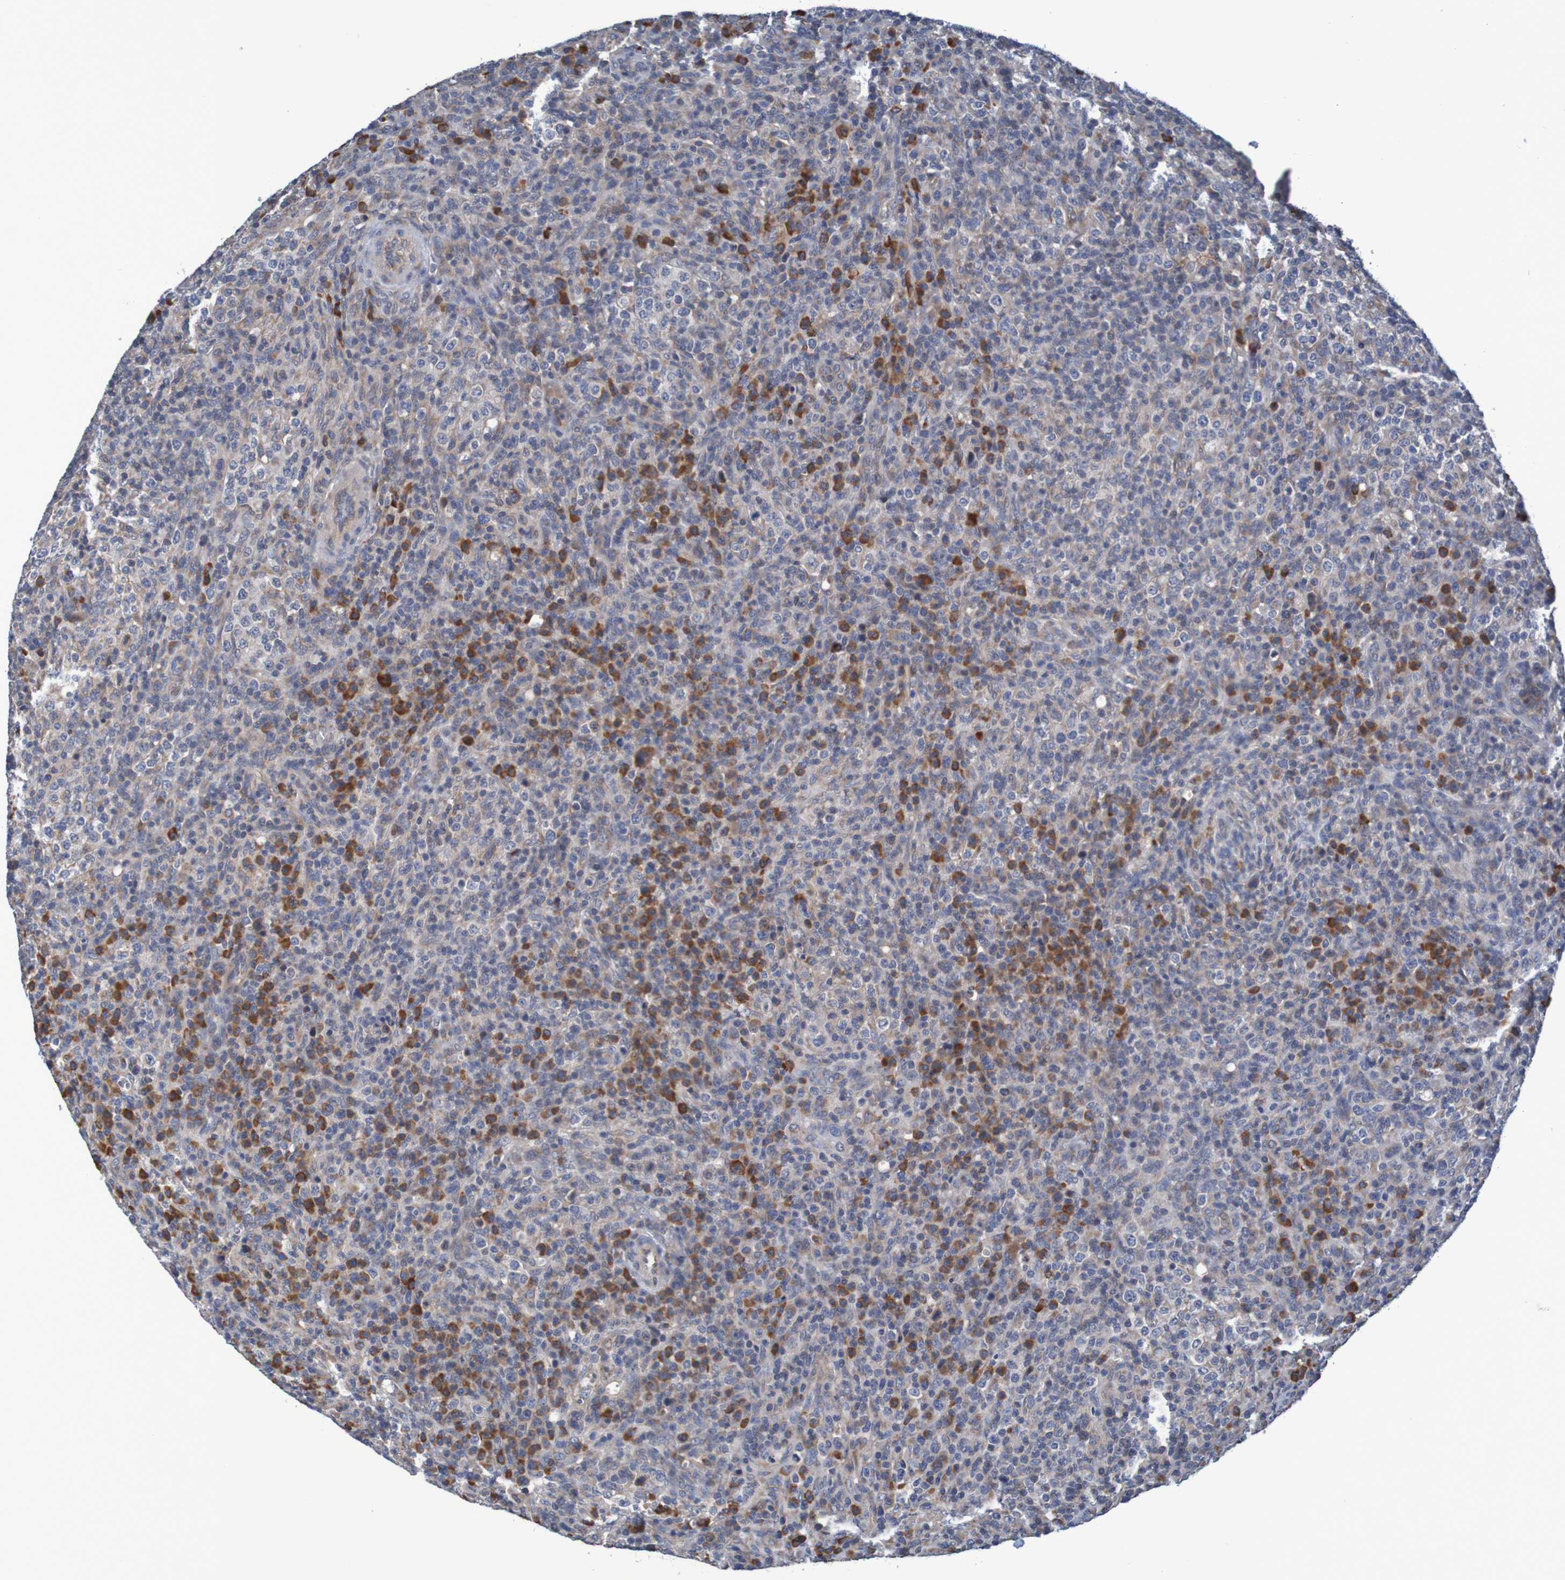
{"staining": {"intensity": "strong", "quantity": "<25%", "location": "cytoplasmic/membranous"}, "tissue": "lymphoma", "cell_type": "Tumor cells", "image_type": "cancer", "snomed": [{"axis": "morphology", "description": "Malignant lymphoma, non-Hodgkin's type, High grade"}, {"axis": "topography", "description": "Lymph node"}], "caption": "A micrograph of human high-grade malignant lymphoma, non-Hodgkin's type stained for a protein exhibits strong cytoplasmic/membranous brown staining in tumor cells. The staining was performed using DAB (3,3'-diaminobenzidine) to visualize the protein expression in brown, while the nuclei were stained in blue with hematoxylin (Magnification: 20x).", "gene": "CLDN18", "patient": {"sex": "female", "age": 76}}